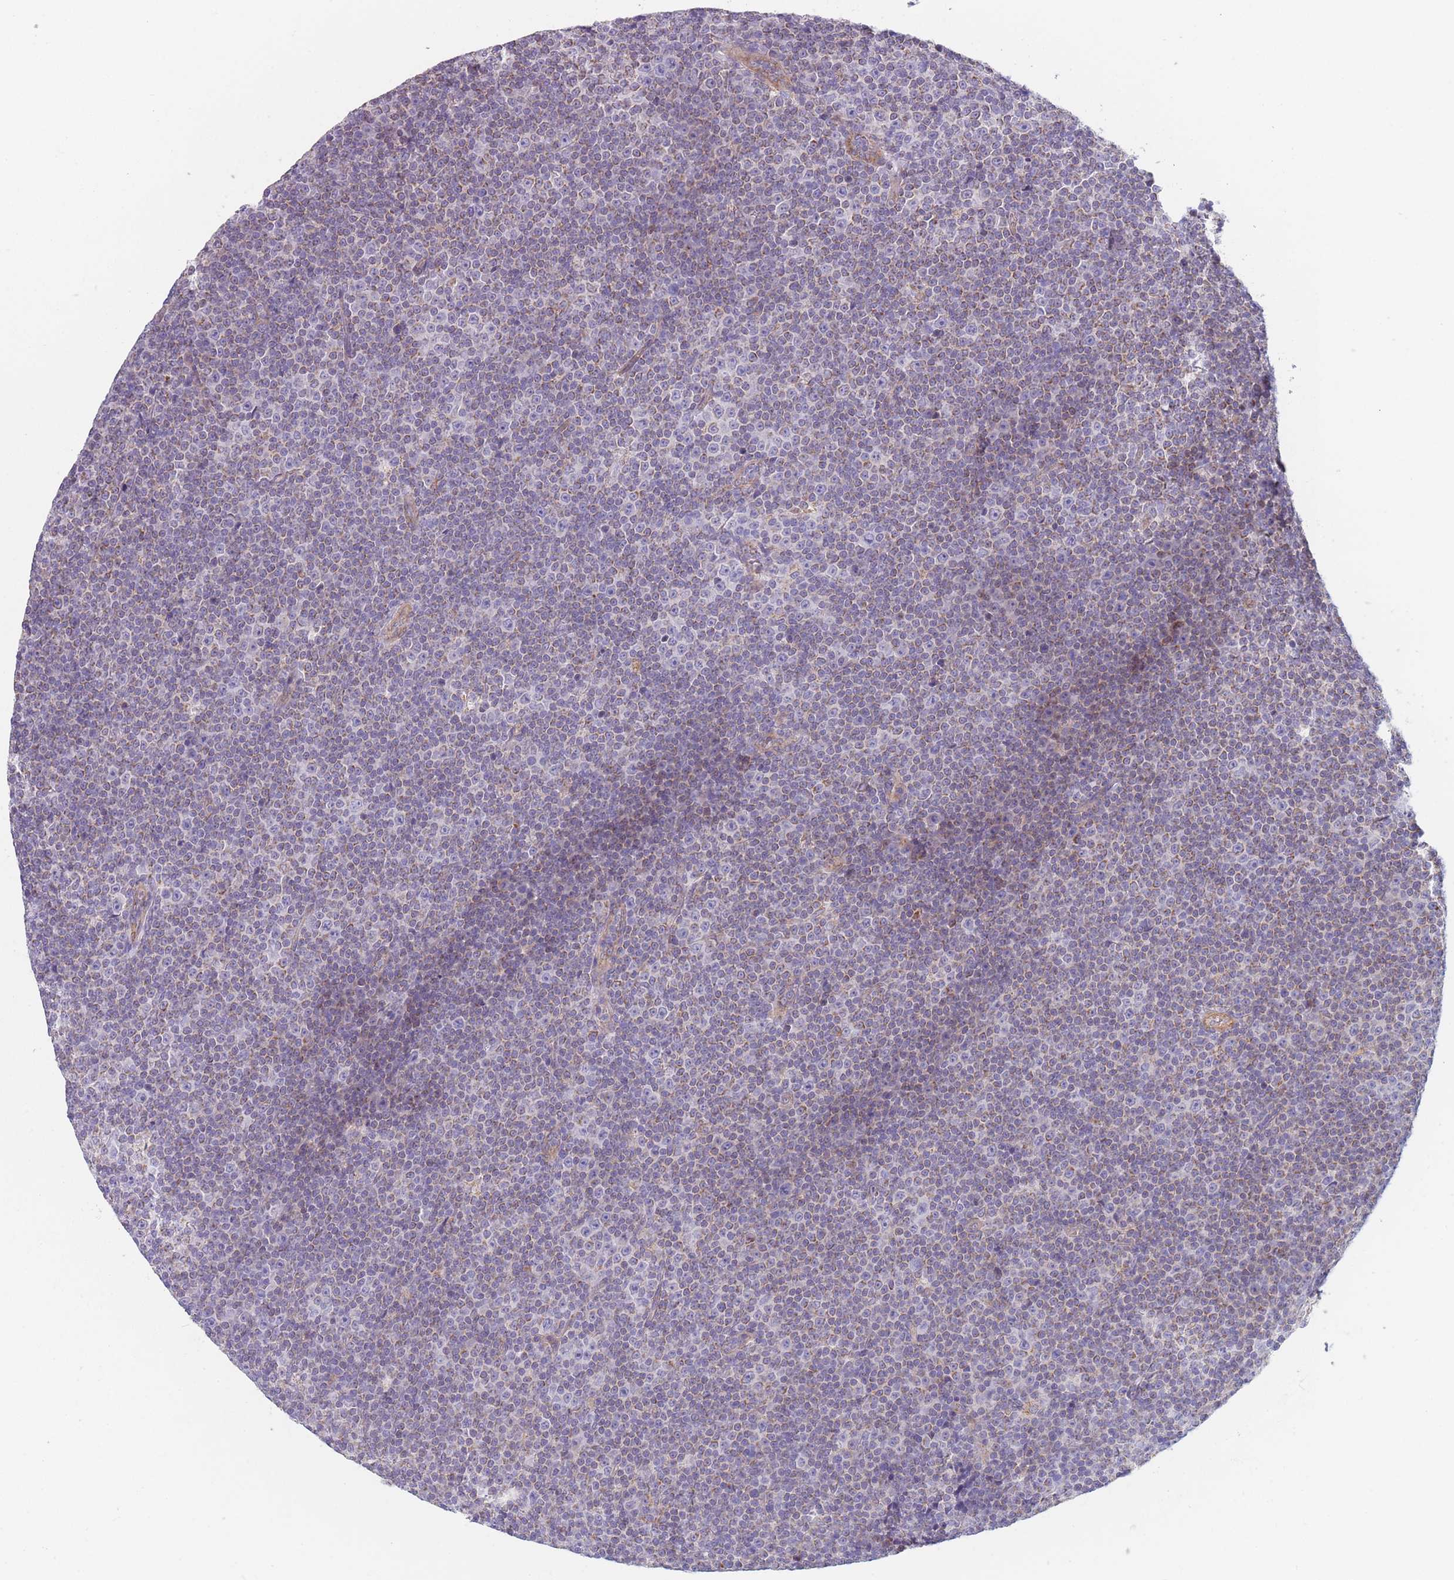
{"staining": {"intensity": "negative", "quantity": "none", "location": "none"}, "tissue": "lymphoma", "cell_type": "Tumor cells", "image_type": "cancer", "snomed": [{"axis": "morphology", "description": "Malignant lymphoma, non-Hodgkin's type, Low grade"}, {"axis": "topography", "description": "Lymph node"}], "caption": "Immunohistochemistry (IHC) micrograph of lymphoma stained for a protein (brown), which demonstrates no staining in tumor cells. (DAB immunohistochemistry (IHC) visualized using brightfield microscopy, high magnification).", "gene": "SMPD4", "patient": {"sex": "female", "age": 67}}